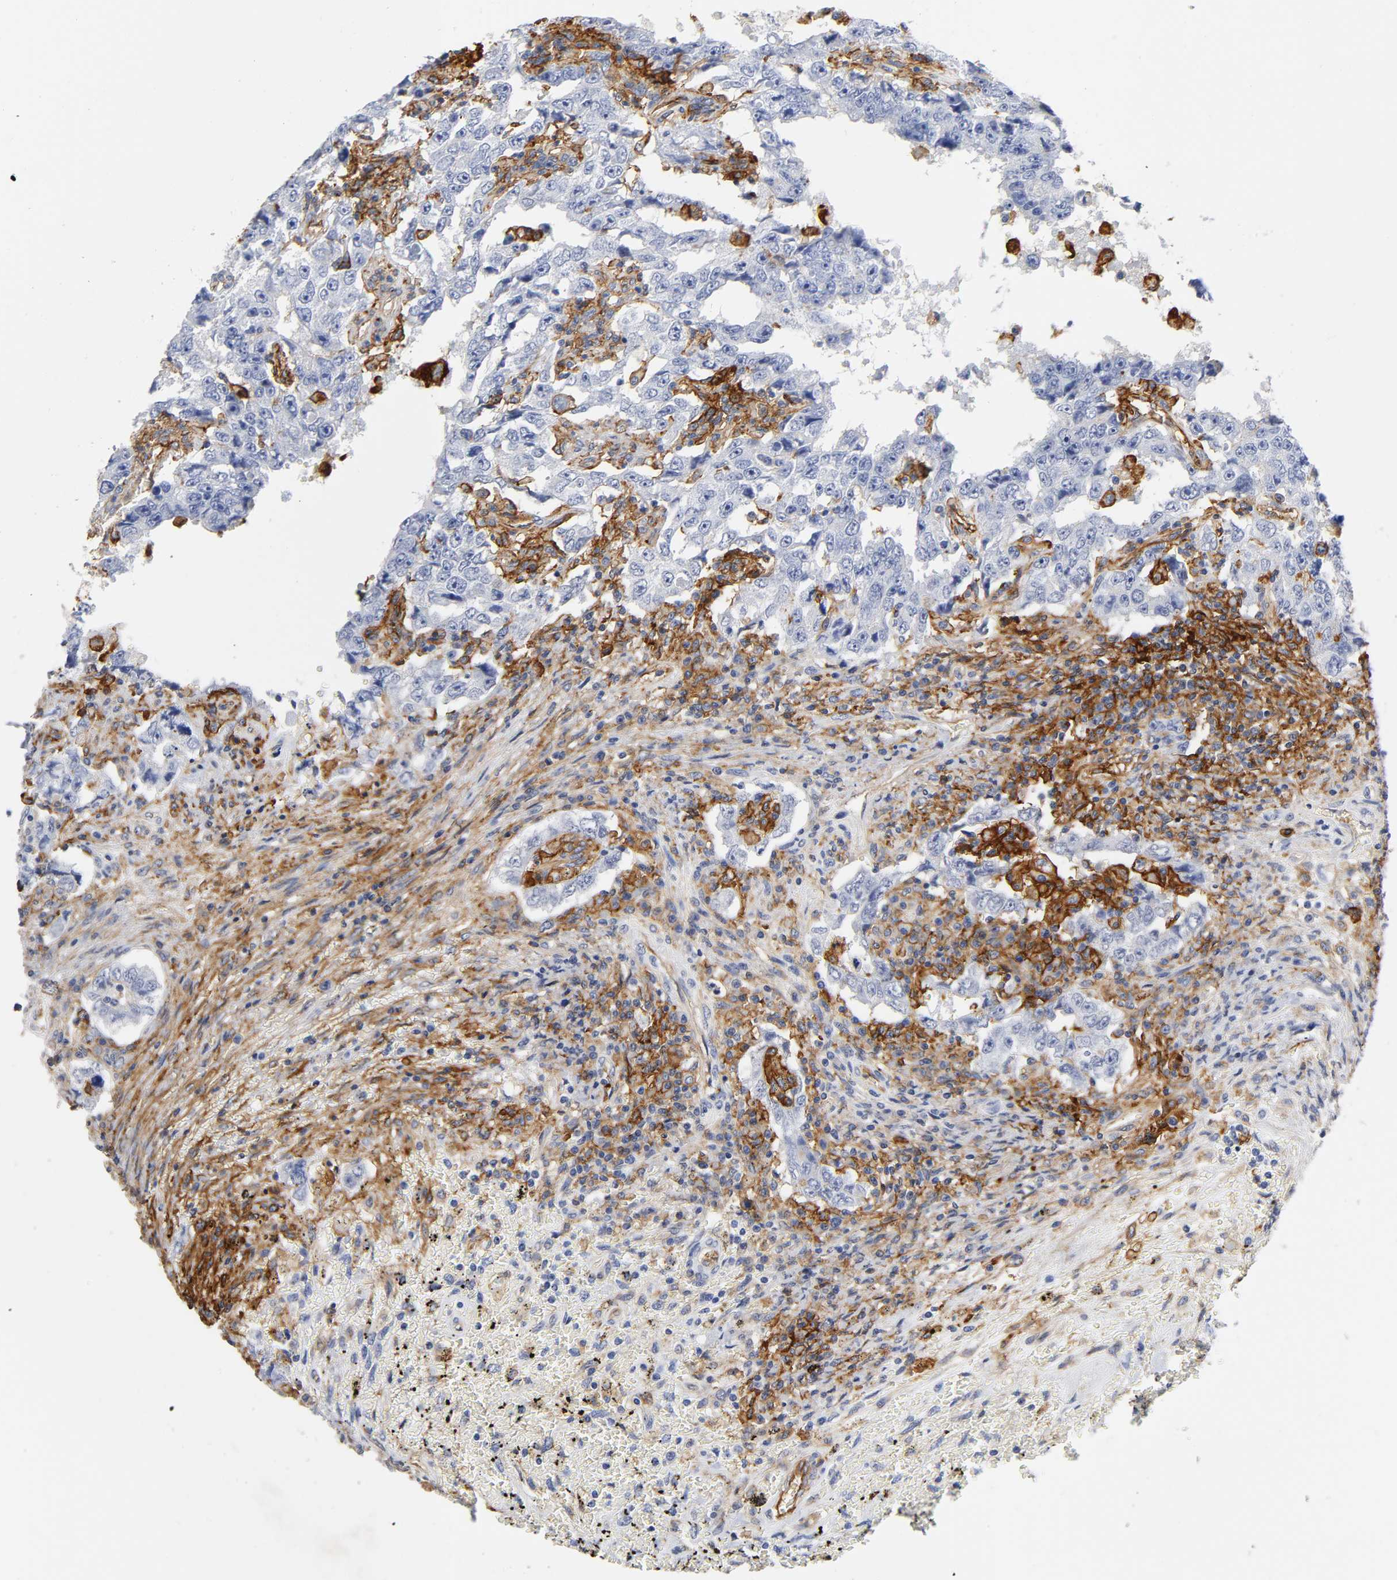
{"staining": {"intensity": "negative", "quantity": "none", "location": "none"}, "tissue": "testis cancer", "cell_type": "Tumor cells", "image_type": "cancer", "snomed": [{"axis": "morphology", "description": "Carcinoma, Embryonal, NOS"}, {"axis": "topography", "description": "Testis"}], "caption": "This is an immunohistochemistry (IHC) image of testis cancer. There is no positivity in tumor cells.", "gene": "ICAM1", "patient": {"sex": "male", "age": 26}}